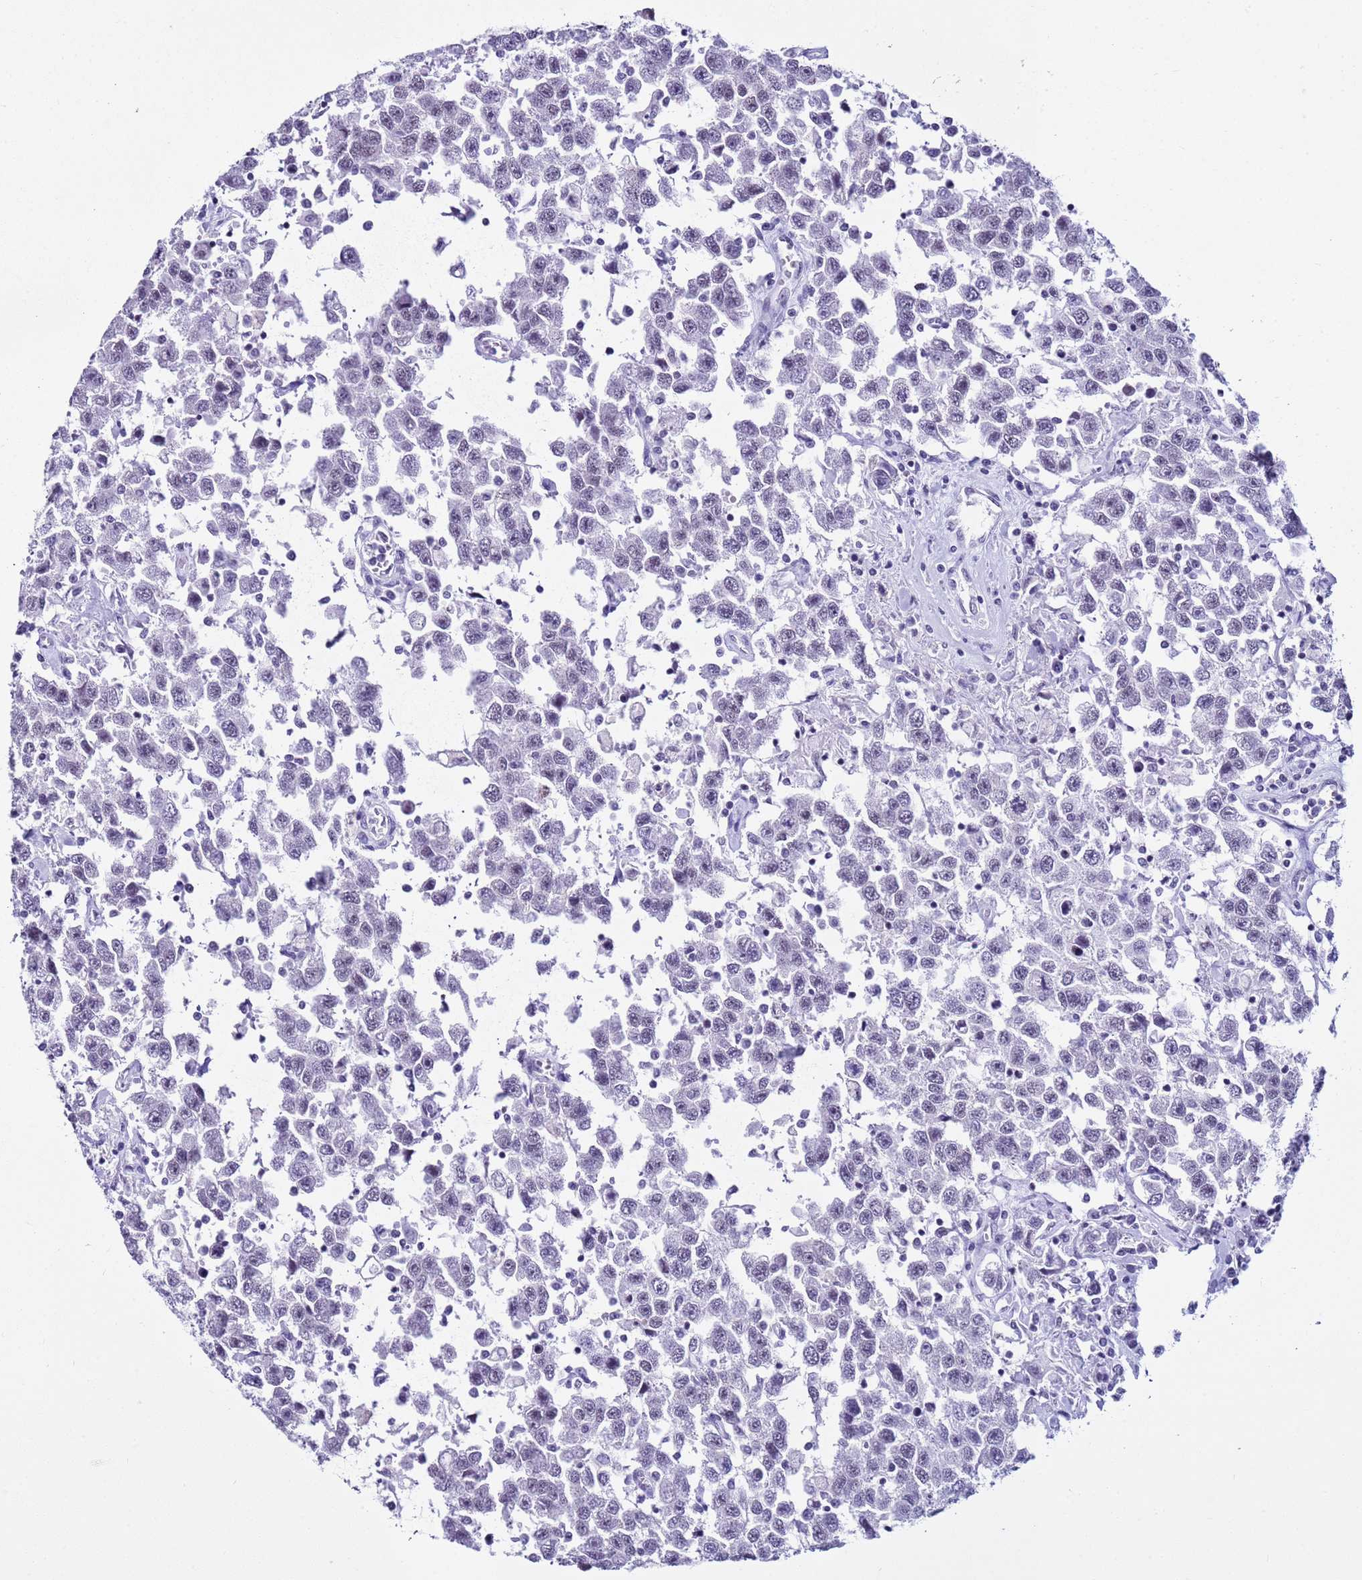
{"staining": {"intensity": "negative", "quantity": "none", "location": "none"}, "tissue": "testis cancer", "cell_type": "Tumor cells", "image_type": "cancer", "snomed": [{"axis": "morphology", "description": "Seminoma, NOS"}, {"axis": "topography", "description": "Testis"}], "caption": "Immunohistochemistry image of human testis cancer (seminoma) stained for a protein (brown), which demonstrates no expression in tumor cells.", "gene": "DHX15", "patient": {"sex": "male", "age": 41}}